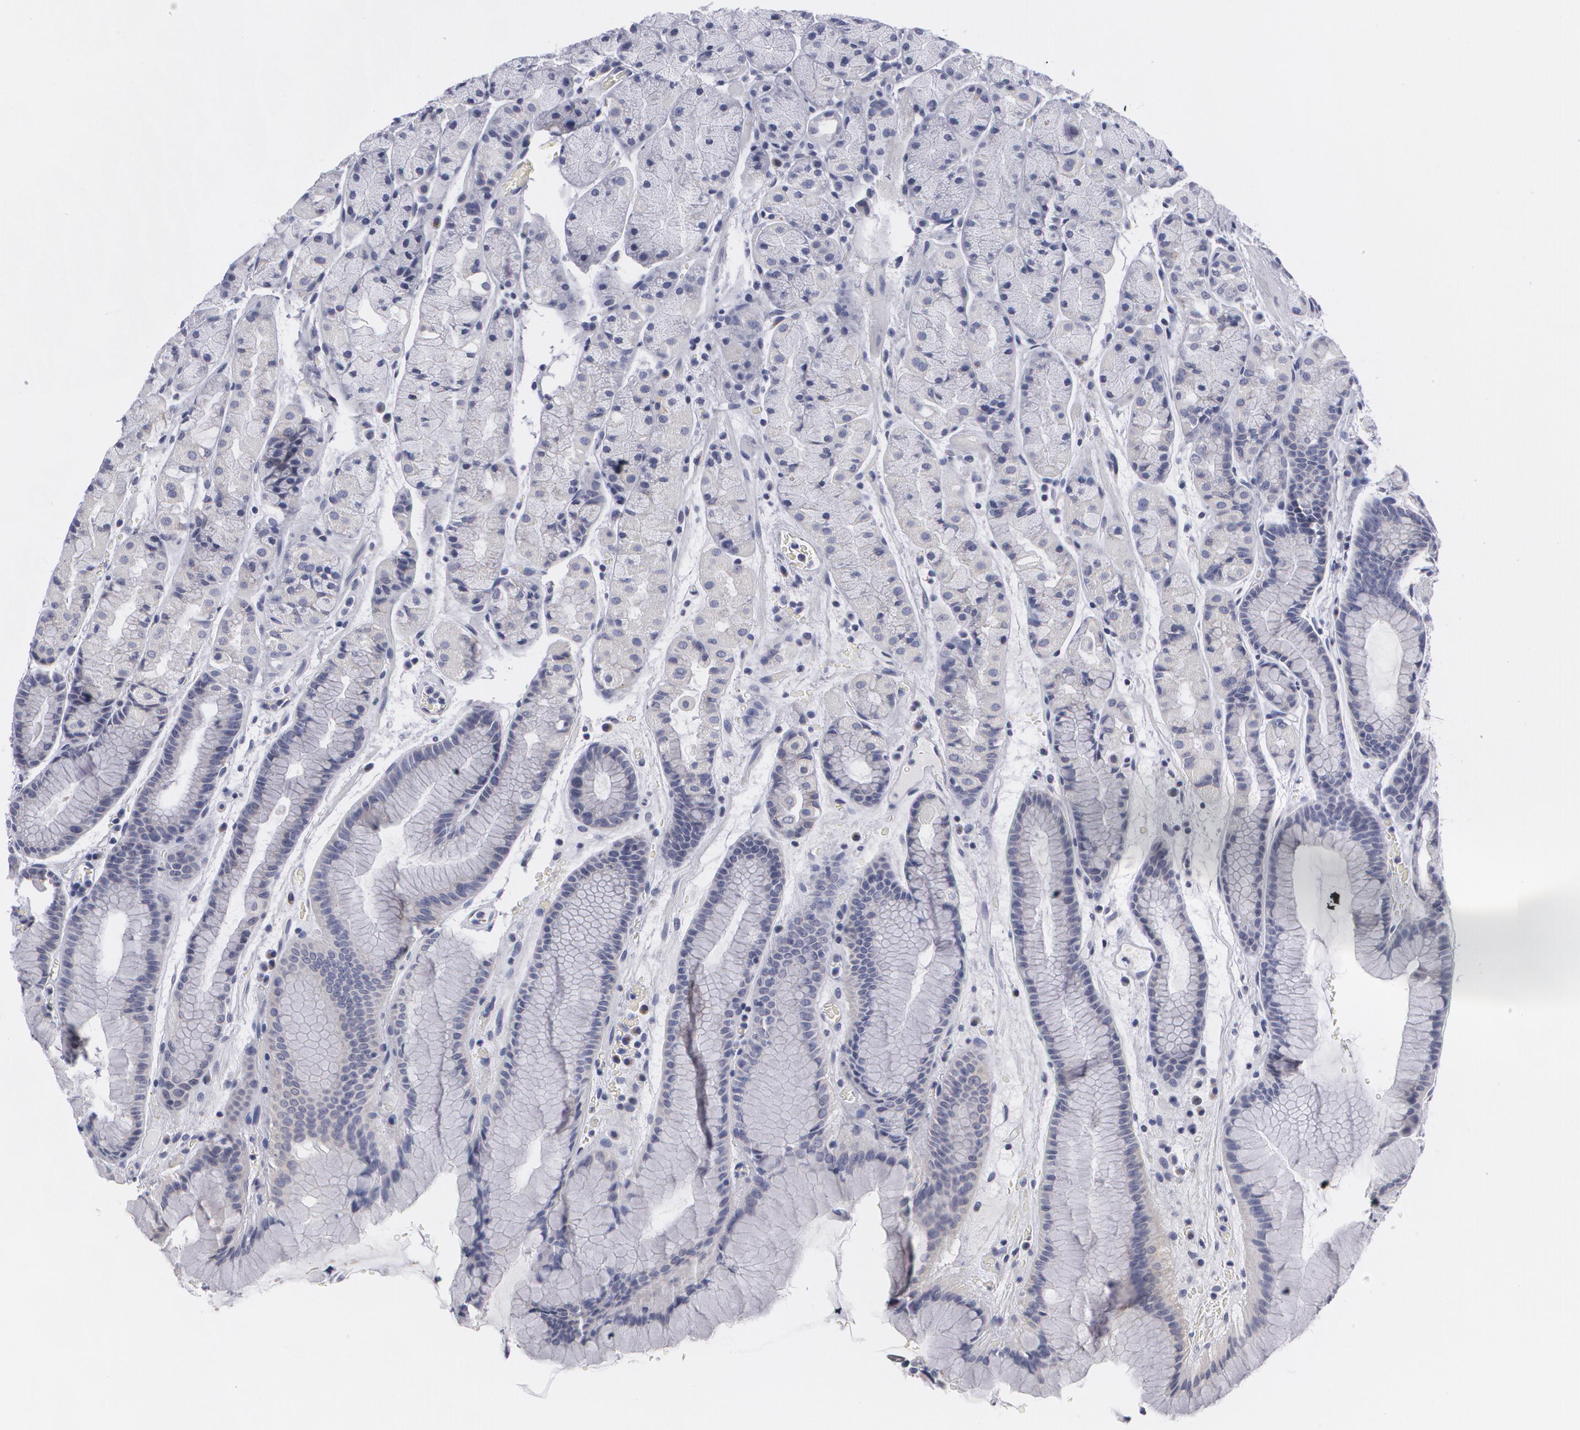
{"staining": {"intensity": "negative", "quantity": "none", "location": "none"}, "tissue": "stomach", "cell_type": "Glandular cells", "image_type": "normal", "snomed": [{"axis": "morphology", "description": "Normal tissue, NOS"}, {"axis": "topography", "description": "Stomach, upper"}], "caption": "IHC micrograph of benign stomach stained for a protein (brown), which displays no positivity in glandular cells.", "gene": "MBNL3", "patient": {"sex": "male", "age": 72}}